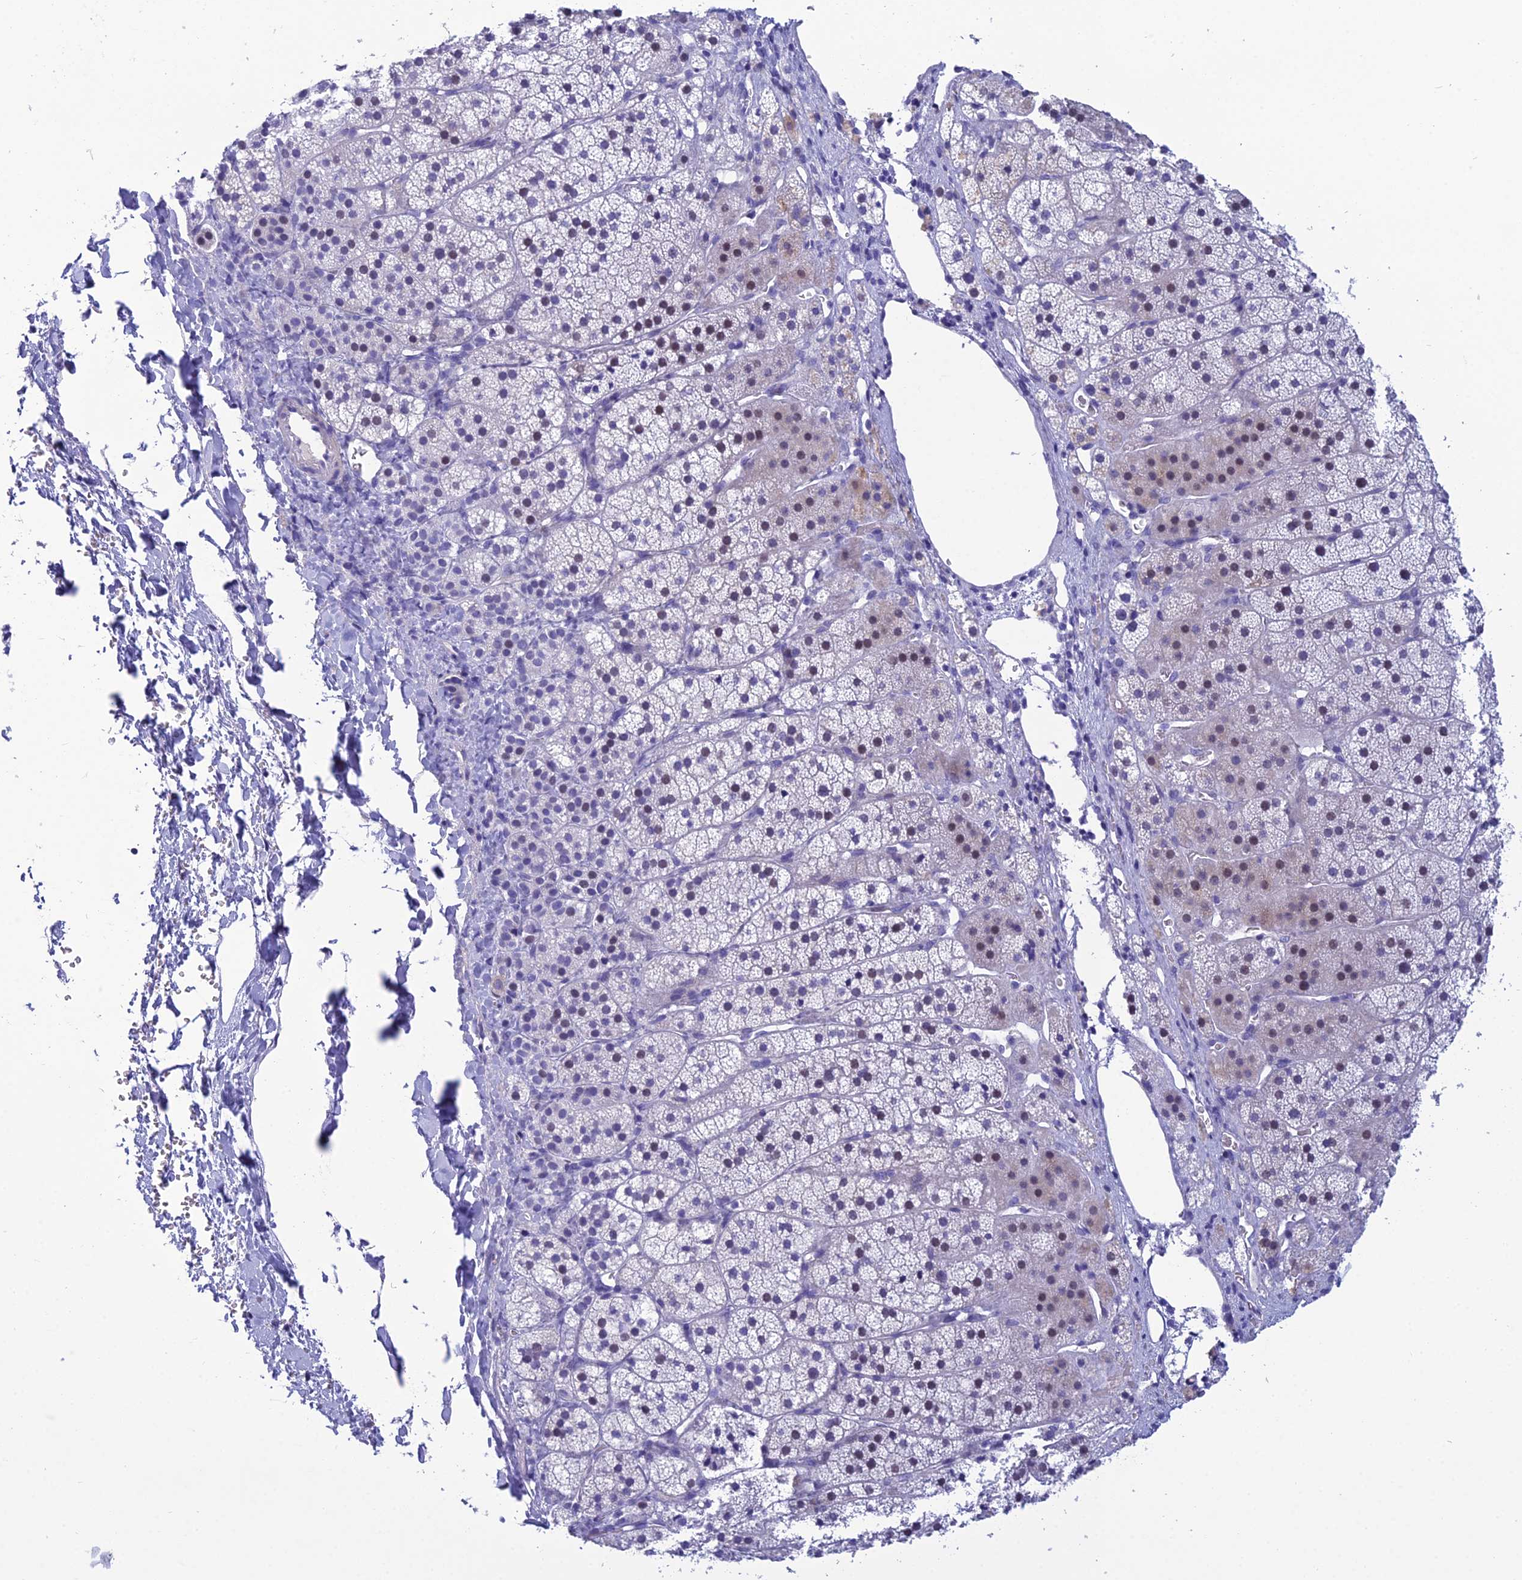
{"staining": {"intensity": "weak", "quantity": "<25%", "location": "nuclear"}, "tissue": "adrenal gland", "cell_type": "Glandular cells", "image_type": "normal", "snomed": [{"axis": "morphology", "description": "Normal tissue, NOS"}, {"axis": "topography", "description": "Adrenal gland"}], "caption": "High magnification brightfield microscopy of benign adrenal gland stained with DAB (3,3'-diaminobenzidine) (brown) and counterstained with hematoxylin (blue): glandular cells show no significant staining.", "gene": "CRB2", "patient": {"sex": "female", "age": 44}}